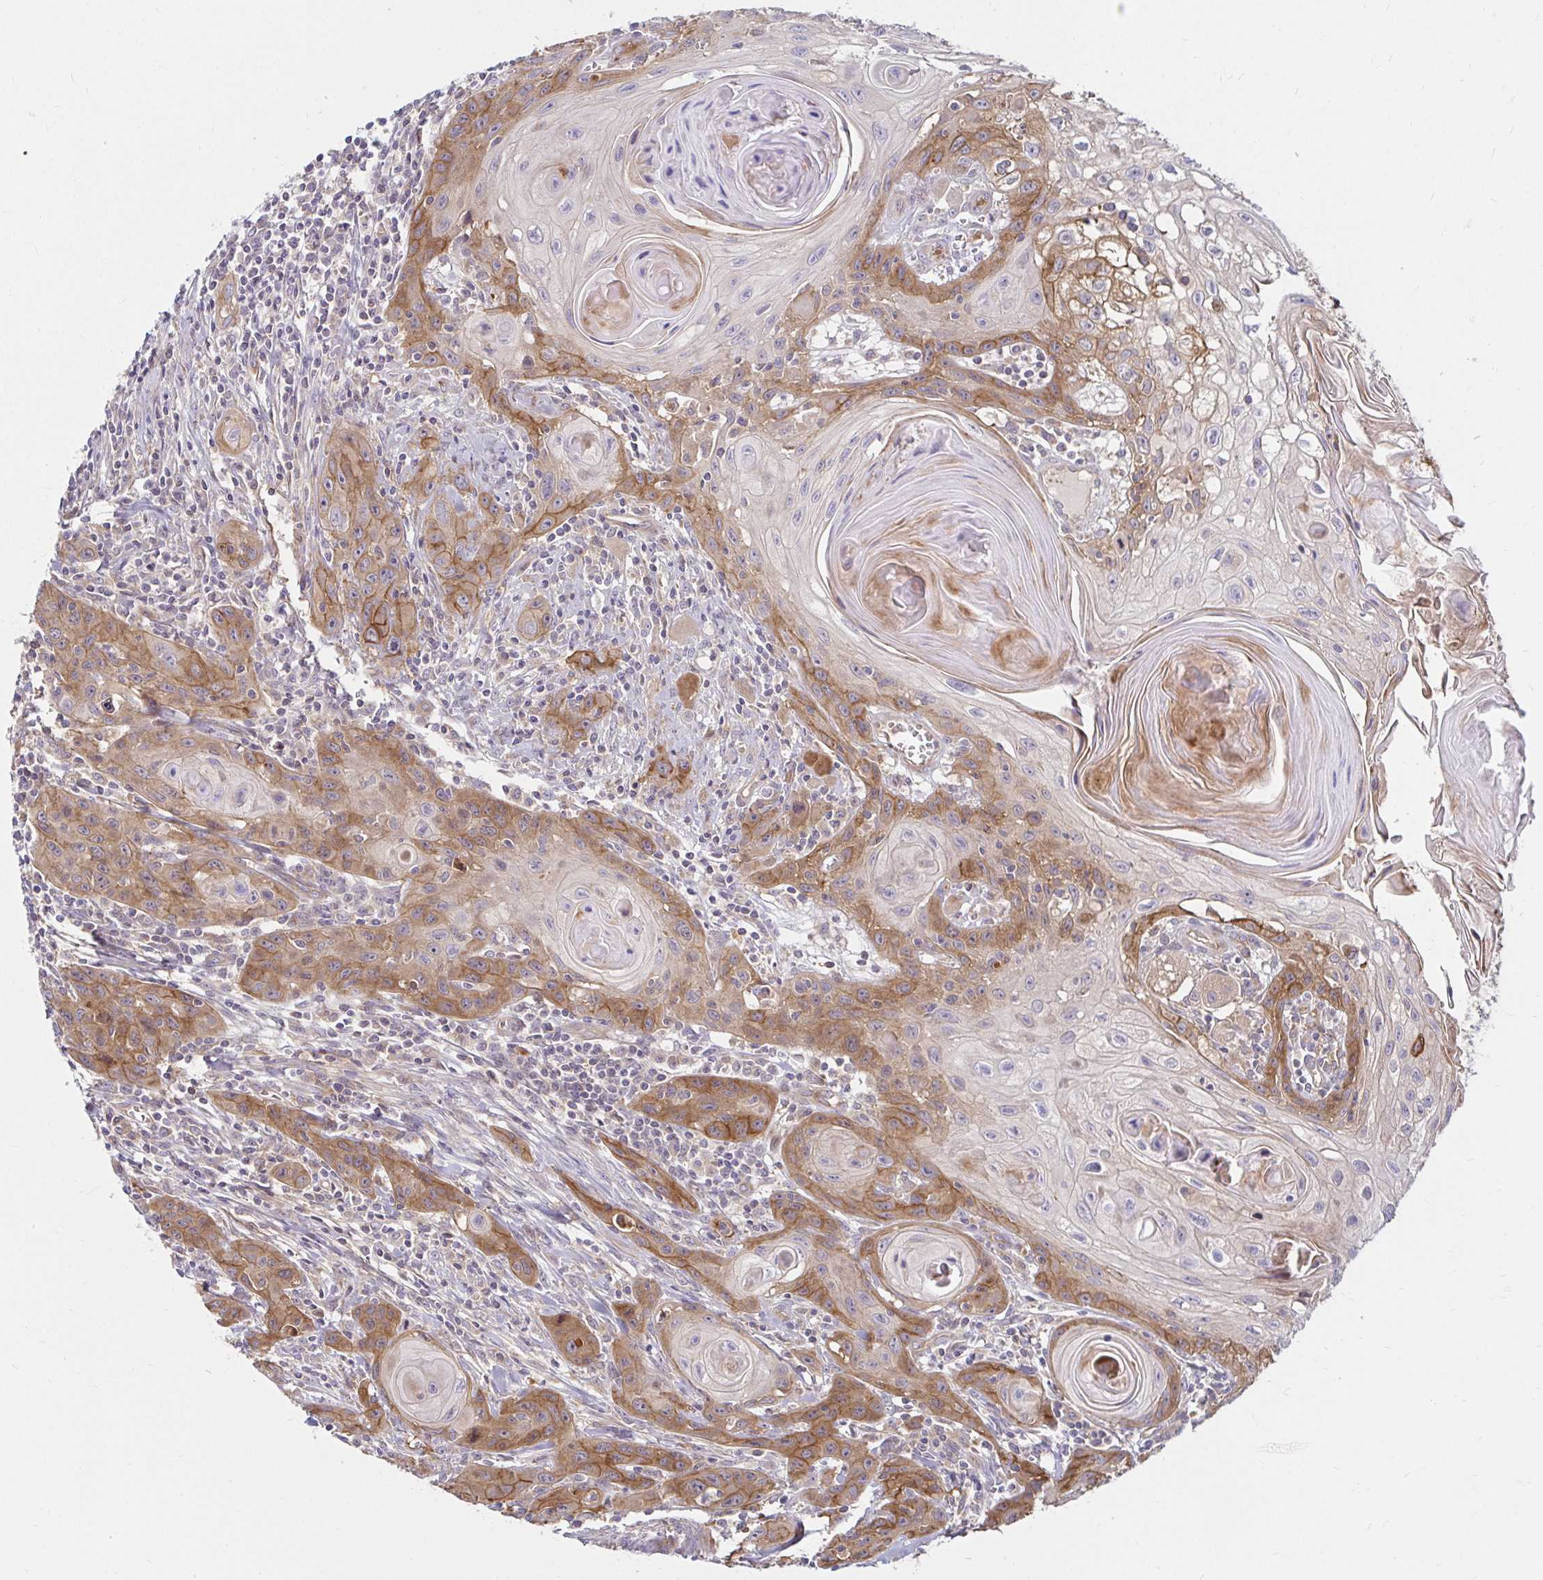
{"staining": {"intensity": "moderate", "quantity": "25%-75%", "location": "cytoplasmic/membranous"}, "tissue": "head and neck cancer", "cell_type": "Tumor cells", "image_type": "cancer", "snomed": [{"axis": "morphology", "description": "Squamous cell carcinoma, NOS"}, {"axis": "topography", "description": "Oral tissue"}, {"axis": "topography", "description": "Head-Neck"}], "caption": "Immunohistochemical staining of head and neck squamous cell carcinoma shows medium levels of moderate cytoplasmic/membranous staining in approximately 25%-75% of tumor cells. (Brightfield microscopy of DAB IHC at high magnification).", "gene": "ITGA2", "patient": {"sex": "male", "age": 58}}